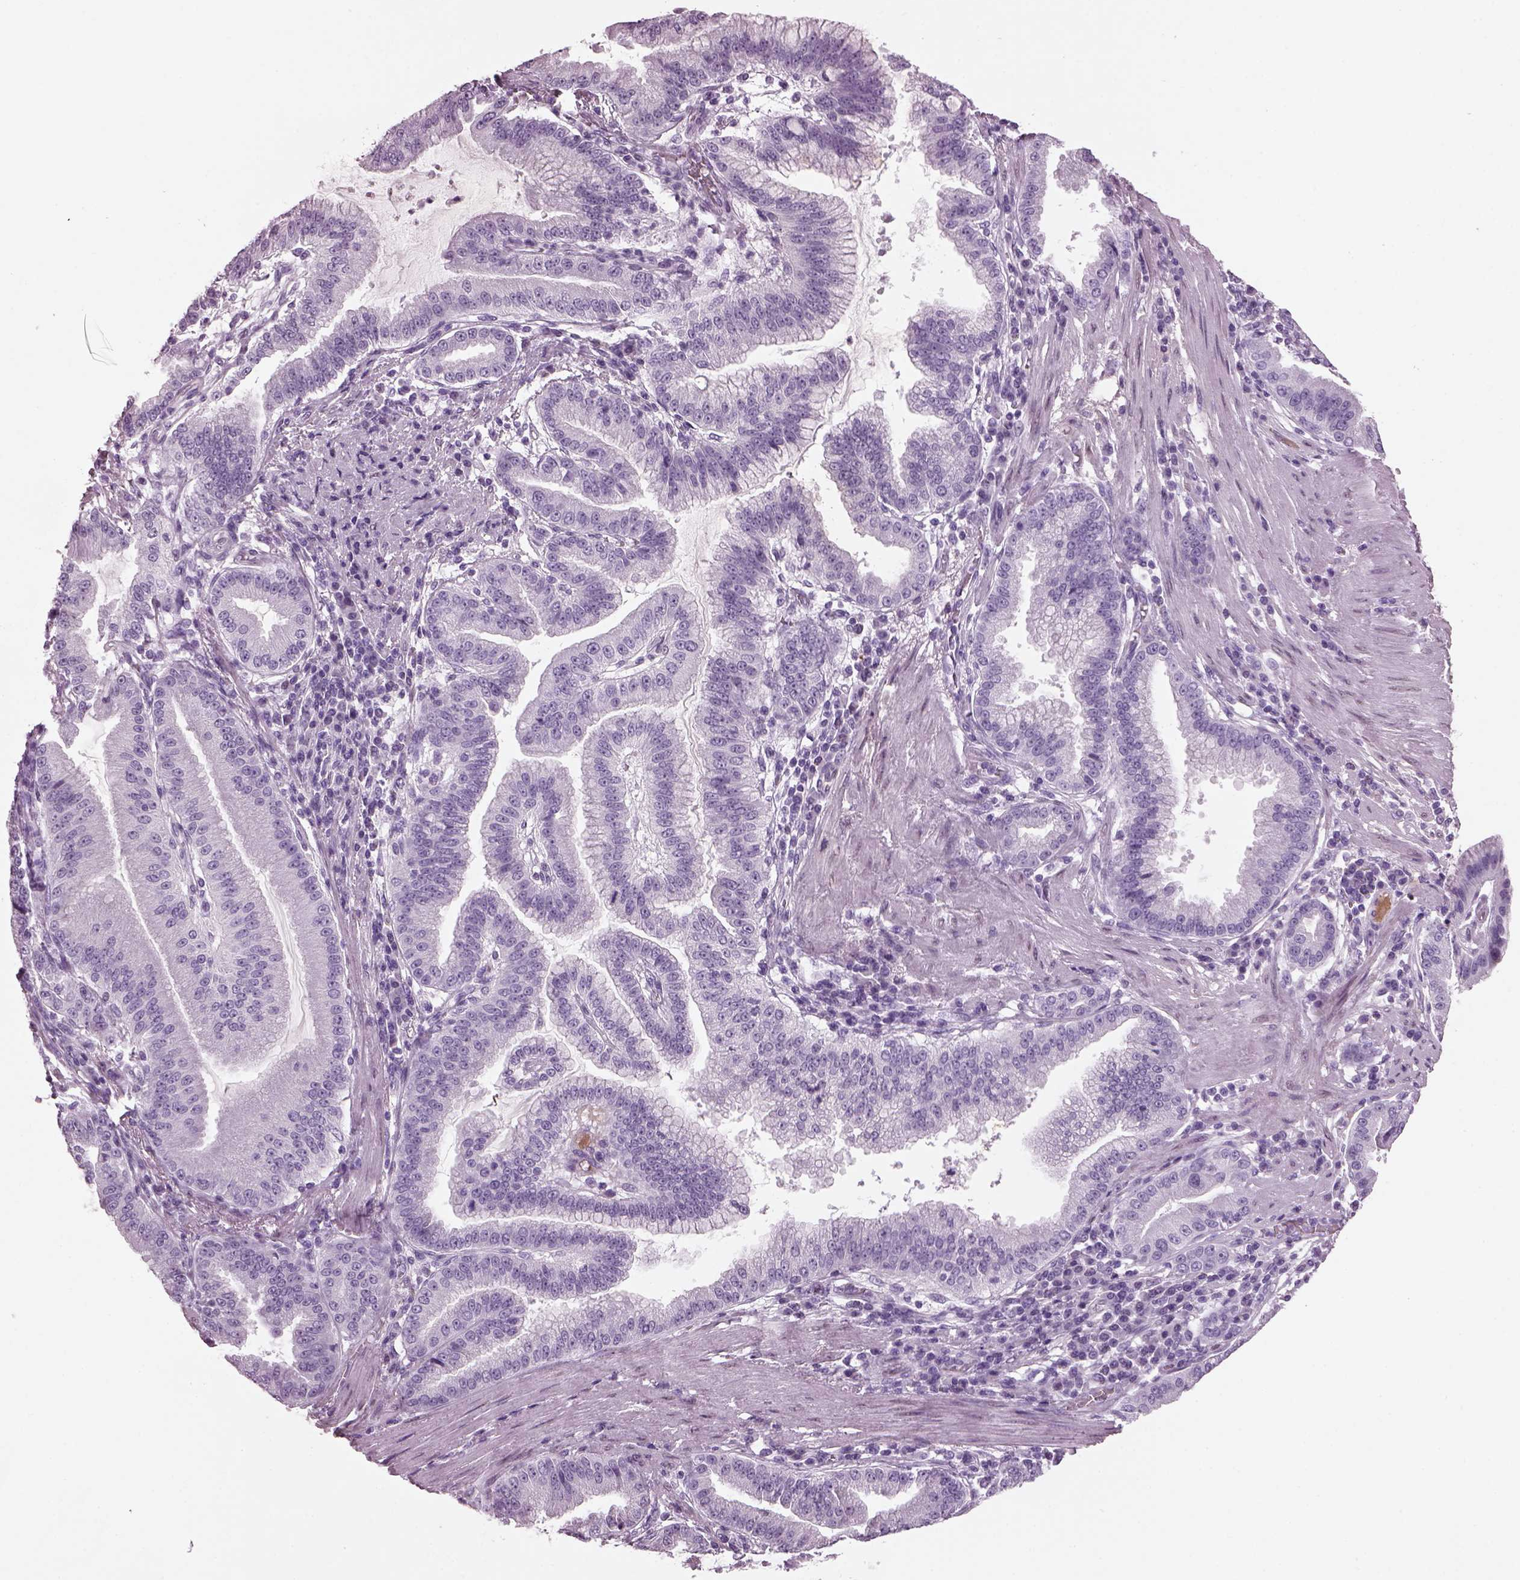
{"staining": {"intensity": "negative", "quantity": "none", "location": "none"}, "tissue": "stomach cancer", "cell_type": "Tumor cells", "image_type": "cancer", "snomed": [{"axis": "morphology", "description": "Adenocarcinoma, NOS"}, {"axis": "topography", "description": "Stomach"}], "caption": "This is an immunohistochemistry micrograph of human stomach cancer. There is no positivity in tumor cells.", "gene": "KRTAP3-2", "patient": {"sex": "male", "age": 83}}